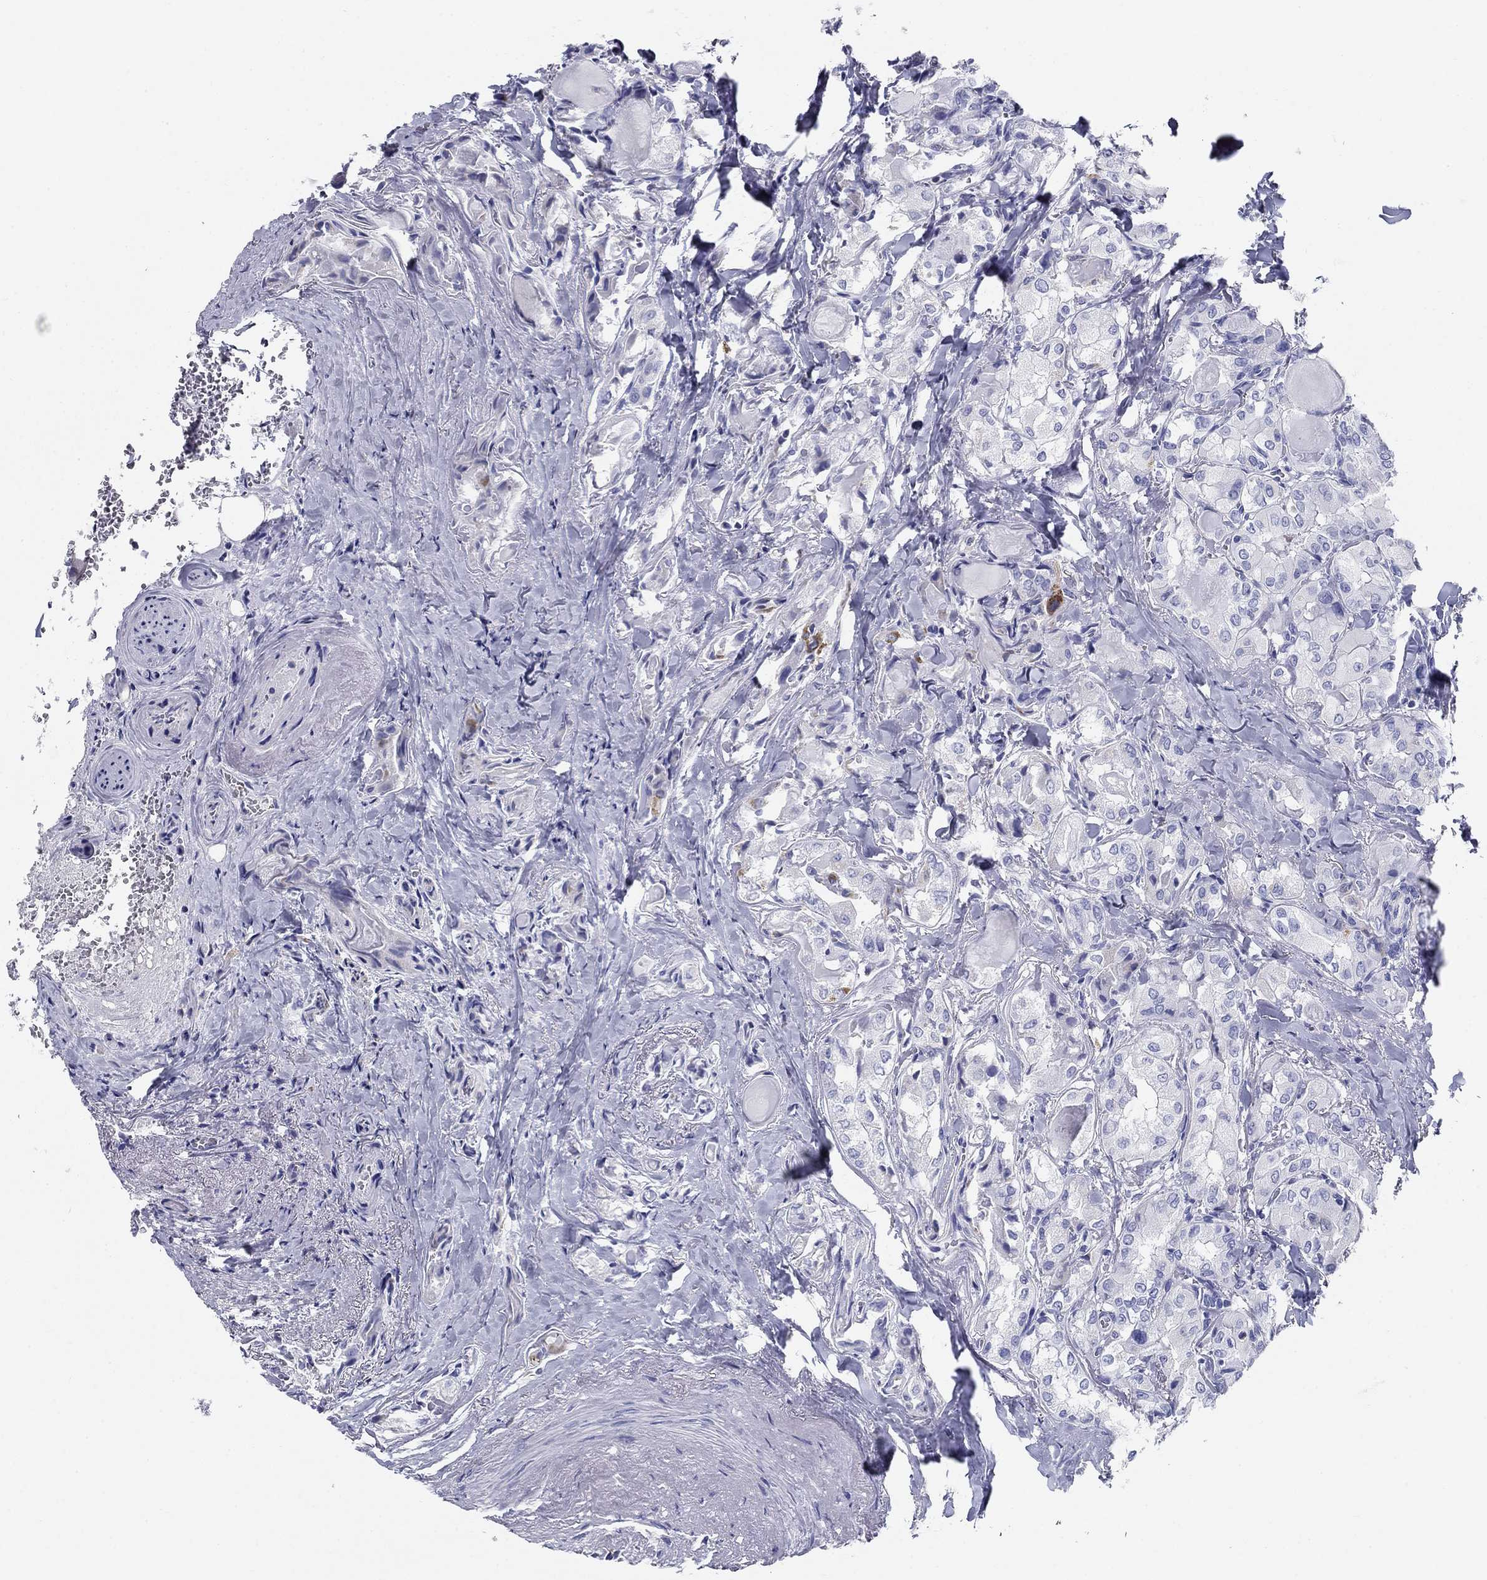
{"staining": {"intensity": "negative", "quantity": "none", "location": "none"}, "tissue": "thyroid cancer", "cell_type": "Tumor cells", "image_type": "cancer", "snomed": [{"axis": "morphology", "description": "Normal tissue, NOS"}, {"axis": "morphology", "description": "Papillary adenocarcinoma, NOS"}, {"axis": "topography", "description": "Thyroid gland"}], "caption": "DAB immunohistochemical staining of human thyroid cancer (papillary adenocarcinoma) displays no significant staining in tumor cells.", "gene": "UPB1", "patient": {"sex": "female", "age": 66}}